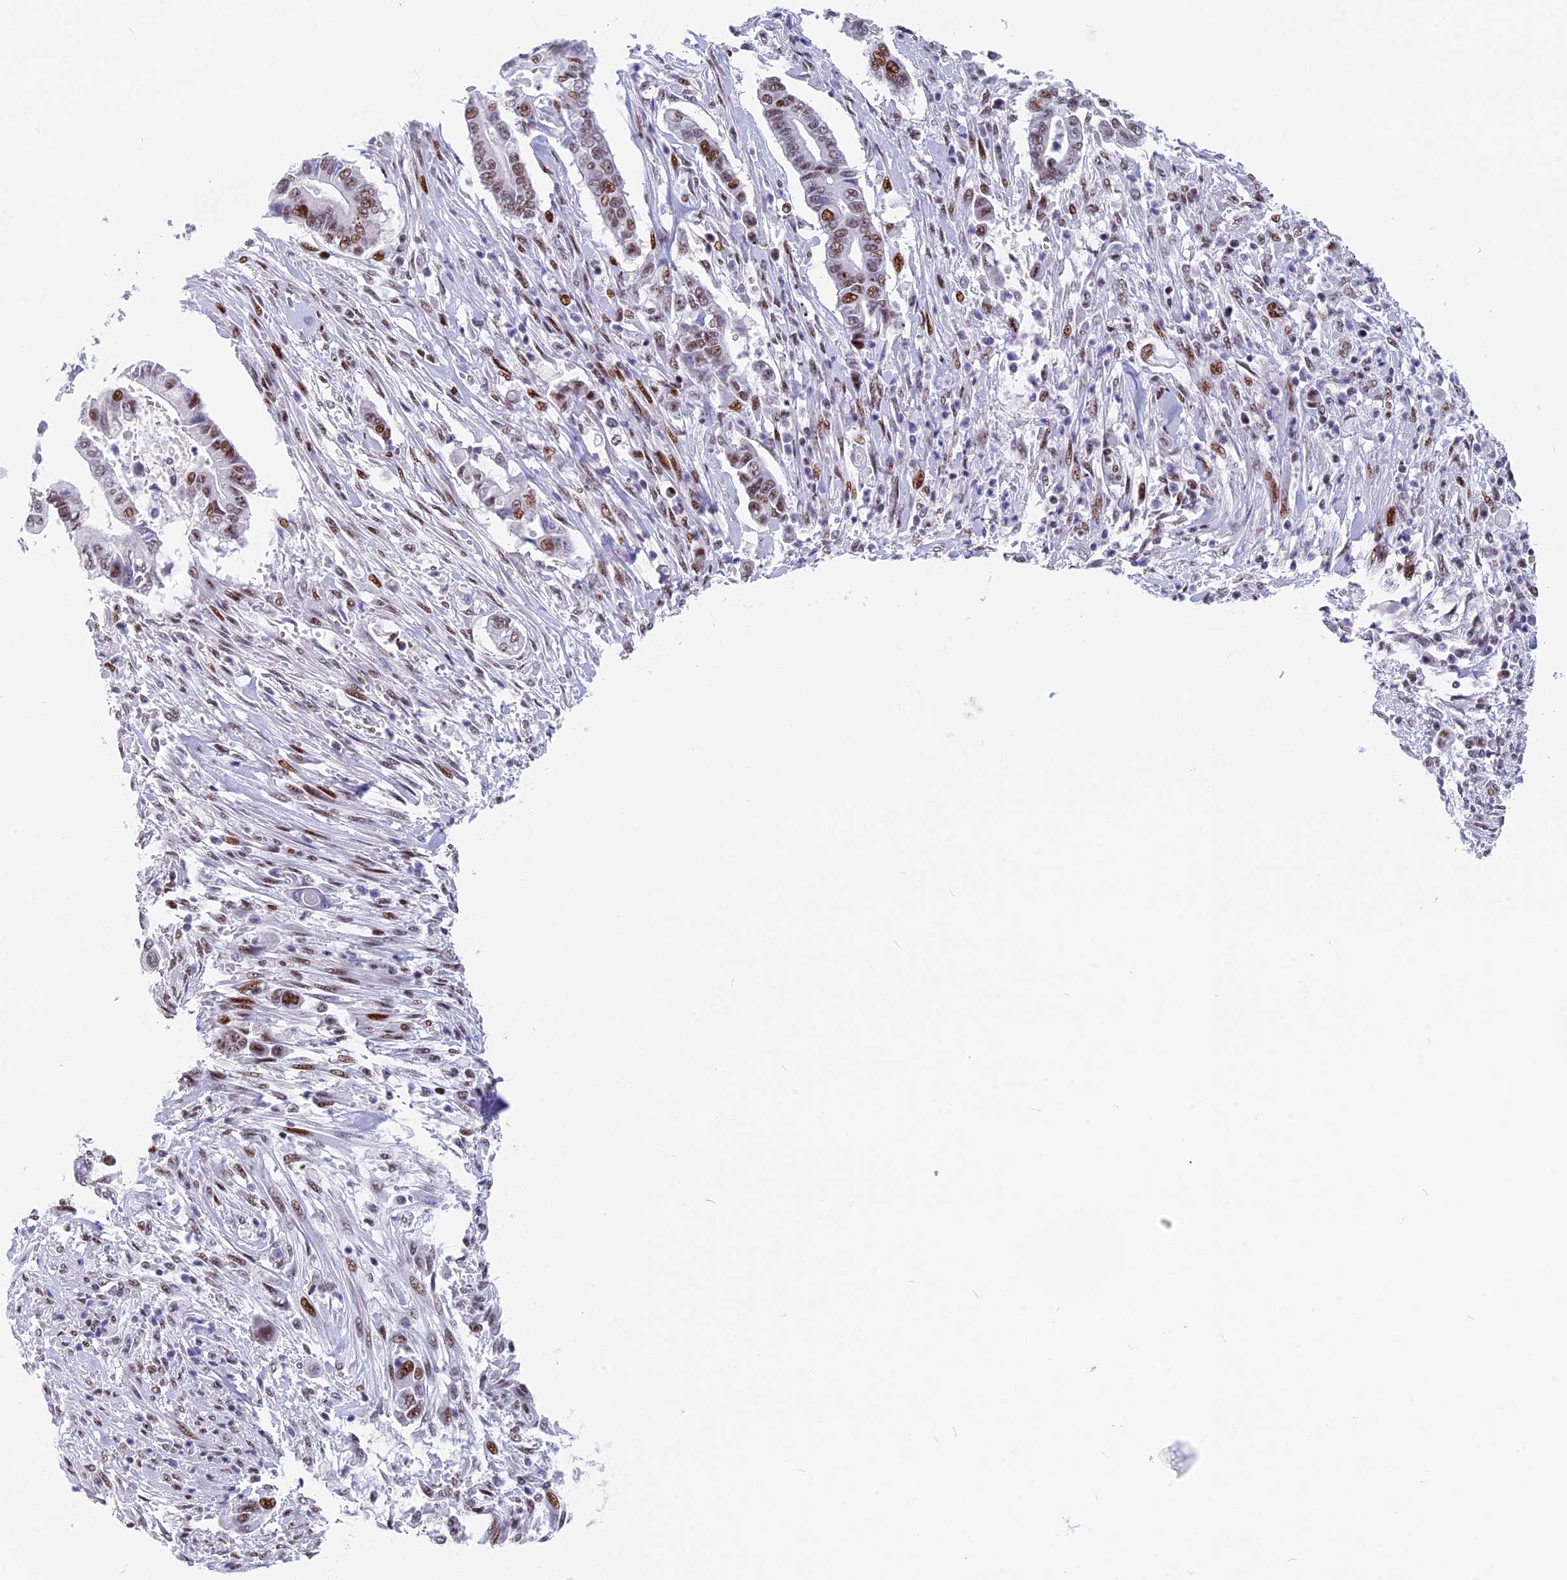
{"staining": {"intensity": "moderate", "quantity": "25%-75%", "location": "nuclear"}, "tissue": "pancreatic cancer", "cell_type": "Tumor cells", "image_type": "cancer", "snomed": [{"axis": "morphology", "description": "Adenocarcinoma, NOS"}, {"axis": "topography", "description": "Pancreas"}], "caption": "Pancreatic cancer (adenocarcinoma) was stained to show a protein in brown. There is medium levels of moderate nuclear expression in about 25%-75% of tumor cells.", "gene": "NSA2", "patient": {"sex": "male", "age": 68}}